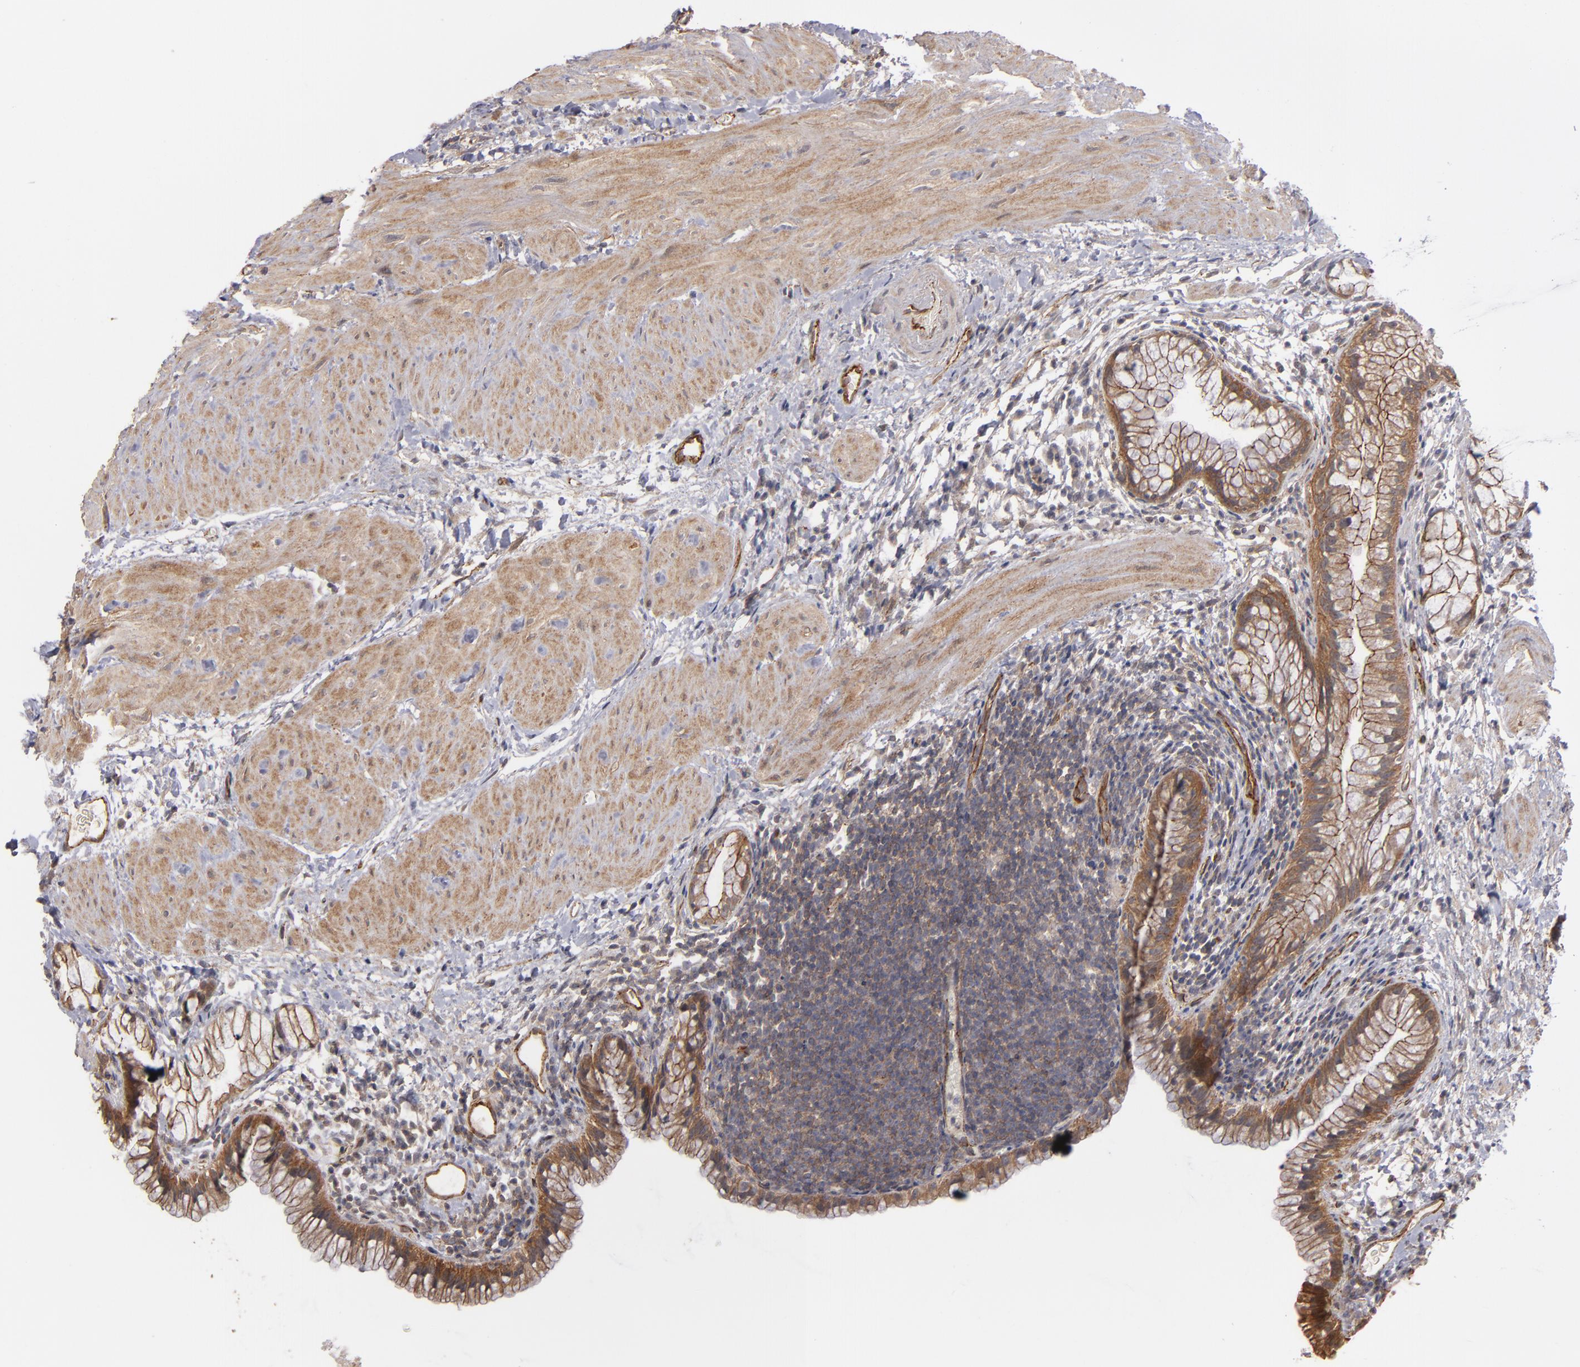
{"staining": {"intensity": "strong", "quantity": ">75%", "location": "cytoplasmic/membranous"}, "tissue": "gallbladder", "cell_type": "Glandular cells", "image_type": "normal", "snomed": [{"axis": "morphology", "description": "Normal tissue, NOS"}, {"axis": "morphology", "description": "Inflammation, NOS"}, {"axis": "topography", "description": "Gallbladder"}], "caption": "Protein analysis of benign gallbladder demonstrates strong cytoplasmic/membranous staining in approximately >75% of glandular cells.", "gene": "TJP1", "patient": {"sex": "male", "age": 66}}